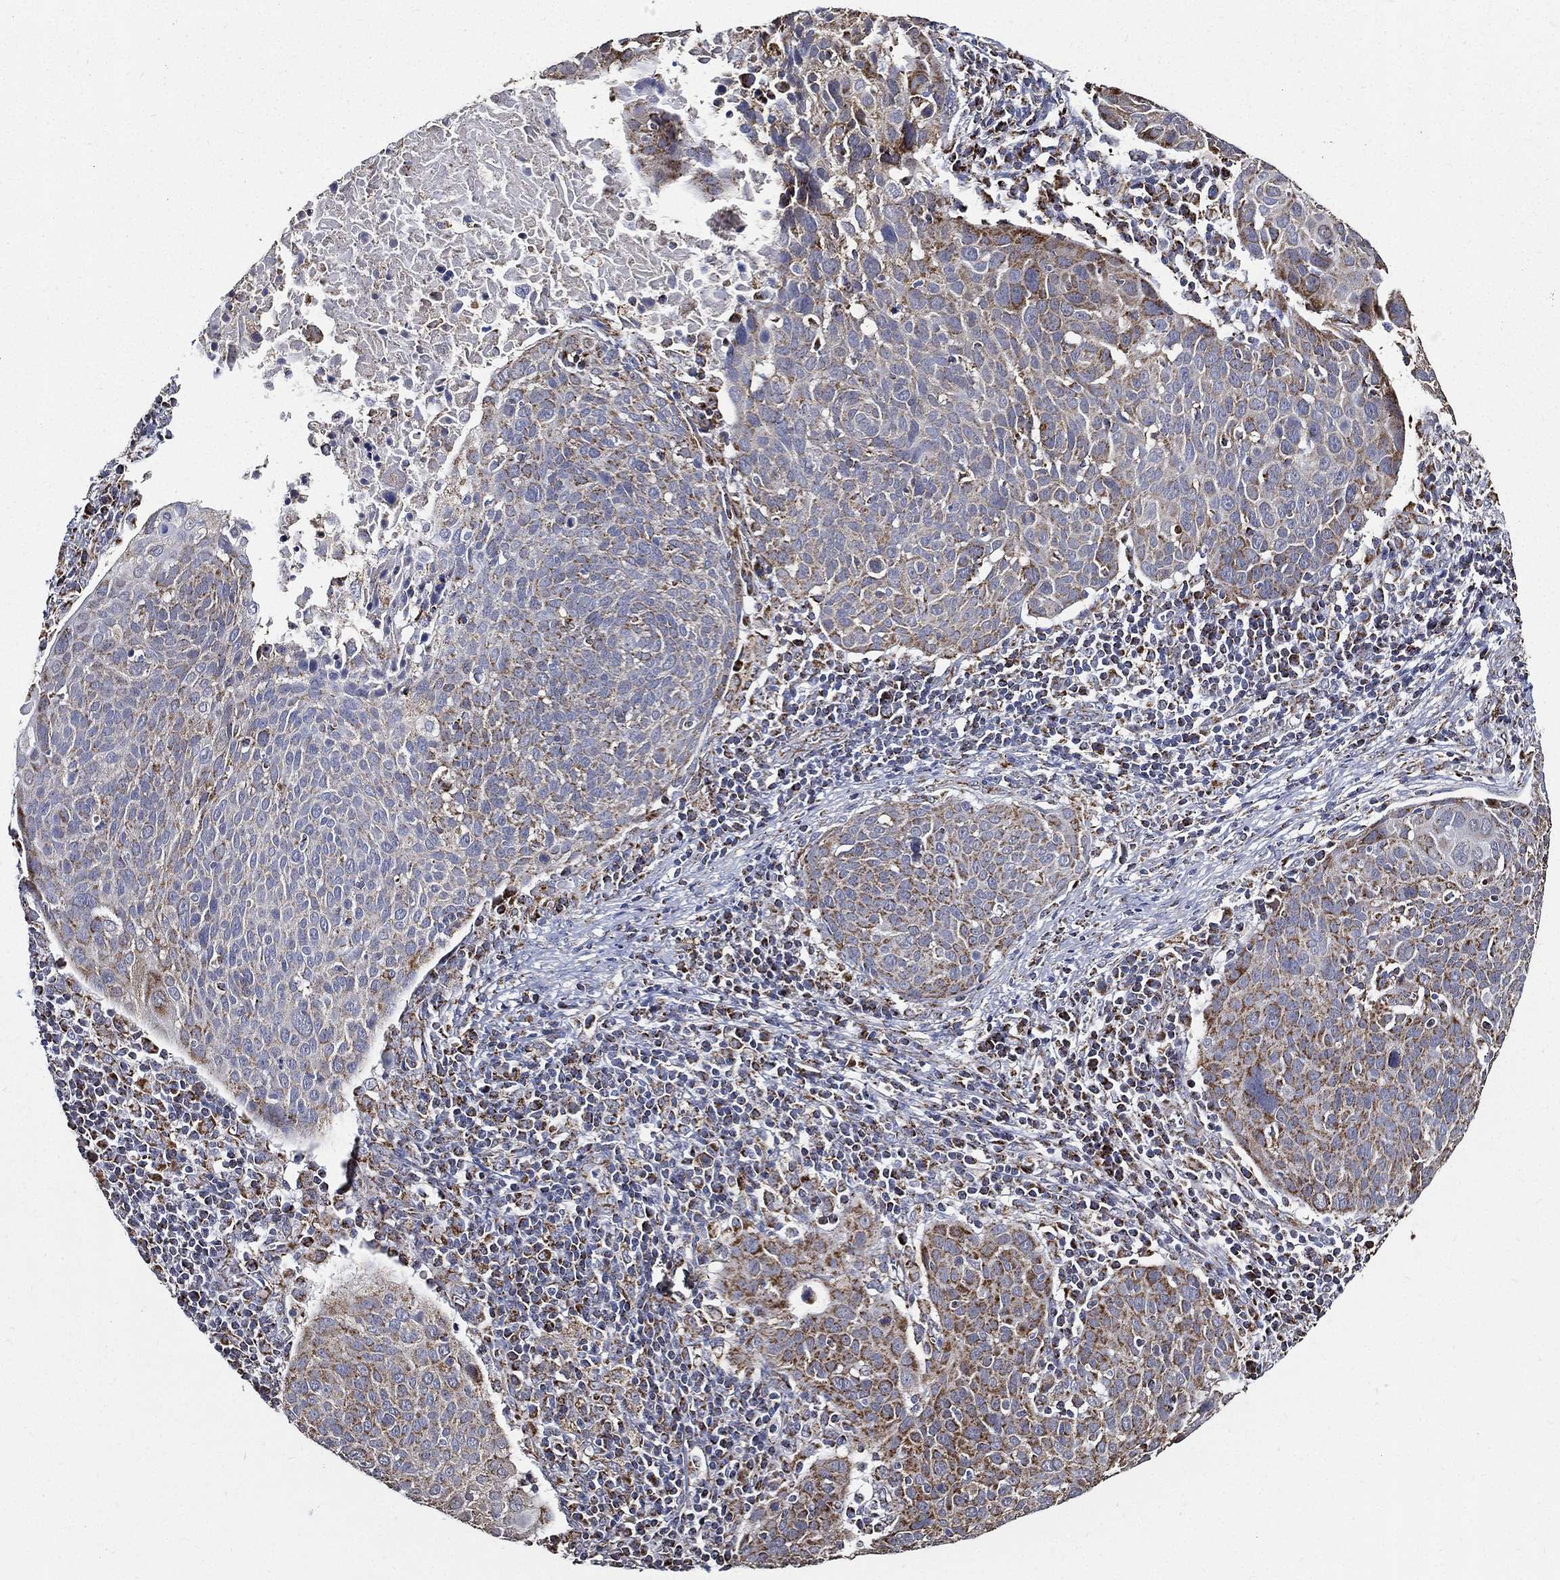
{"staining": {"intensity": "moderate", "quantity": "<25%", "location": "cytoplasmic/membranous"}, "tissue": "cervical cancer", "cell_type": "Tumor cells", "image_type": "cancer", "snomed": [{"axis": "morphology", "description": "Squamous cell carcinoma, NOS"}, {"axis": "topography", "description": "Cervix"}], "caption": "A high-resolution histopathology image shows IHC staining of cervical squamous cell carcinoma, which demonstrates moderate cytoplasmic/membranous staining in about <25% of tumor cells.", "gene": "NDUFAB1", "patient": {"sex": "female", "age": 39}}